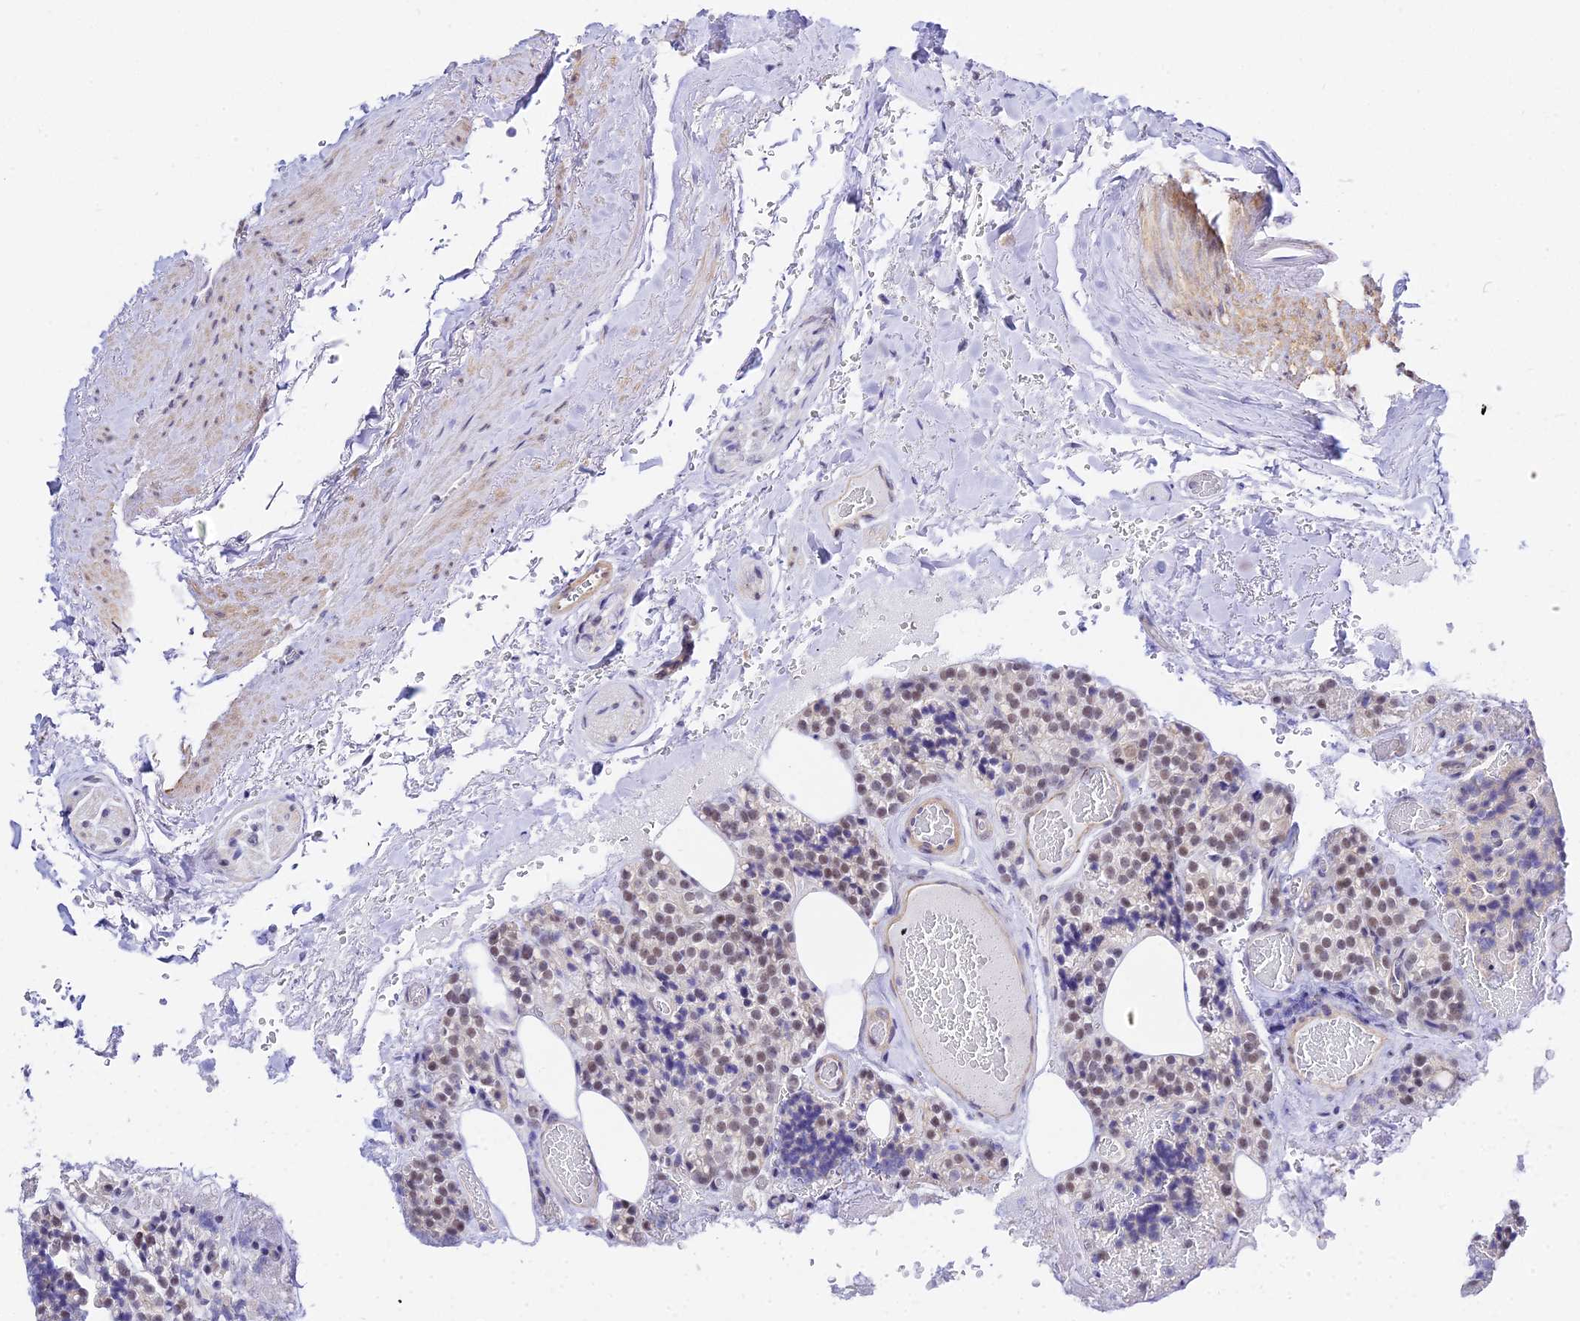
{"staining": {"intensity": "moderate", "quantity": "25%-75%", "location": "nuclear"}, "tissue": "parathyroid gland", "cell_type": "Glandular cells", "image_type": "normal", "snomed": [{"axis": "morphology", "description": "Normal tissue, NOS"}, {"axis": "topography", "description": "Parathyroid gland"}], "caption": "A brown stain shows moderate nuclear expression of a protein in glandular cells of unremarkable parathyroid gland.", "gene": "ZNF628", "patient": {"sex": "male", "age": 87}}